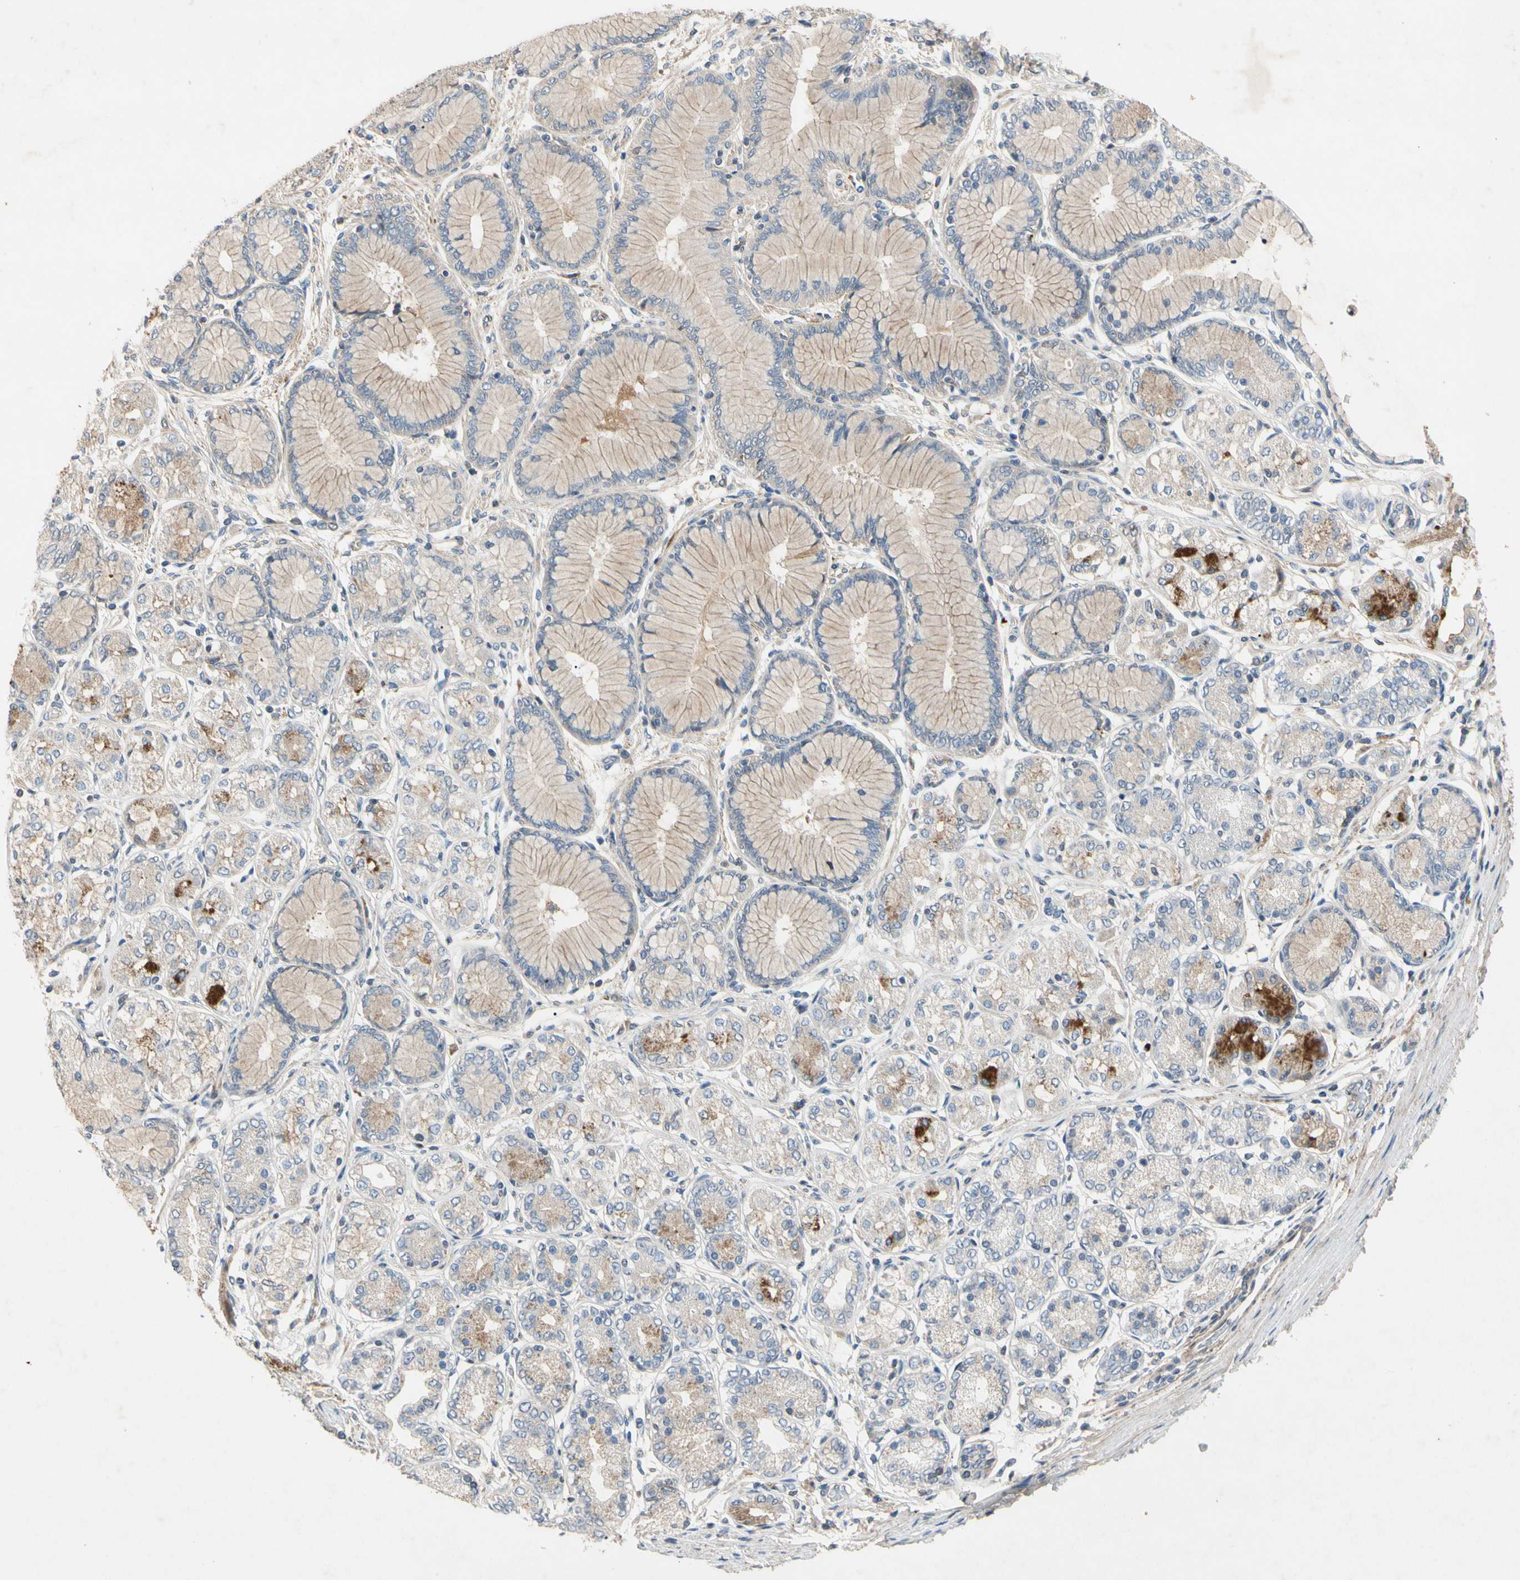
{"staining": {"intensity": "strong", "quantity": "<25%", "location": "cytoplasmic/membranous"}, "tissue": "stomach cancer", "cell_type": "Tumor cells", "image_type": "cancer", "snomed": [{"axis": "morphology", "description": "Normal tissue, NOS"}, {"axis": "morphology", "description": "Adenocarcinoma, NOS"}, {"axis": "topography", "description": "Stomach, upper"}, {"axis": "topography", "description": "Stomach"}], "caption": "Stomach cancer stained with DAB IHC exhibits medium levels of strong cytoplasmic/membranous staining in approximately <25% of tumor cells.", "gene": "CRTAC1", "patient": {"sex": "female", "age": 65}}